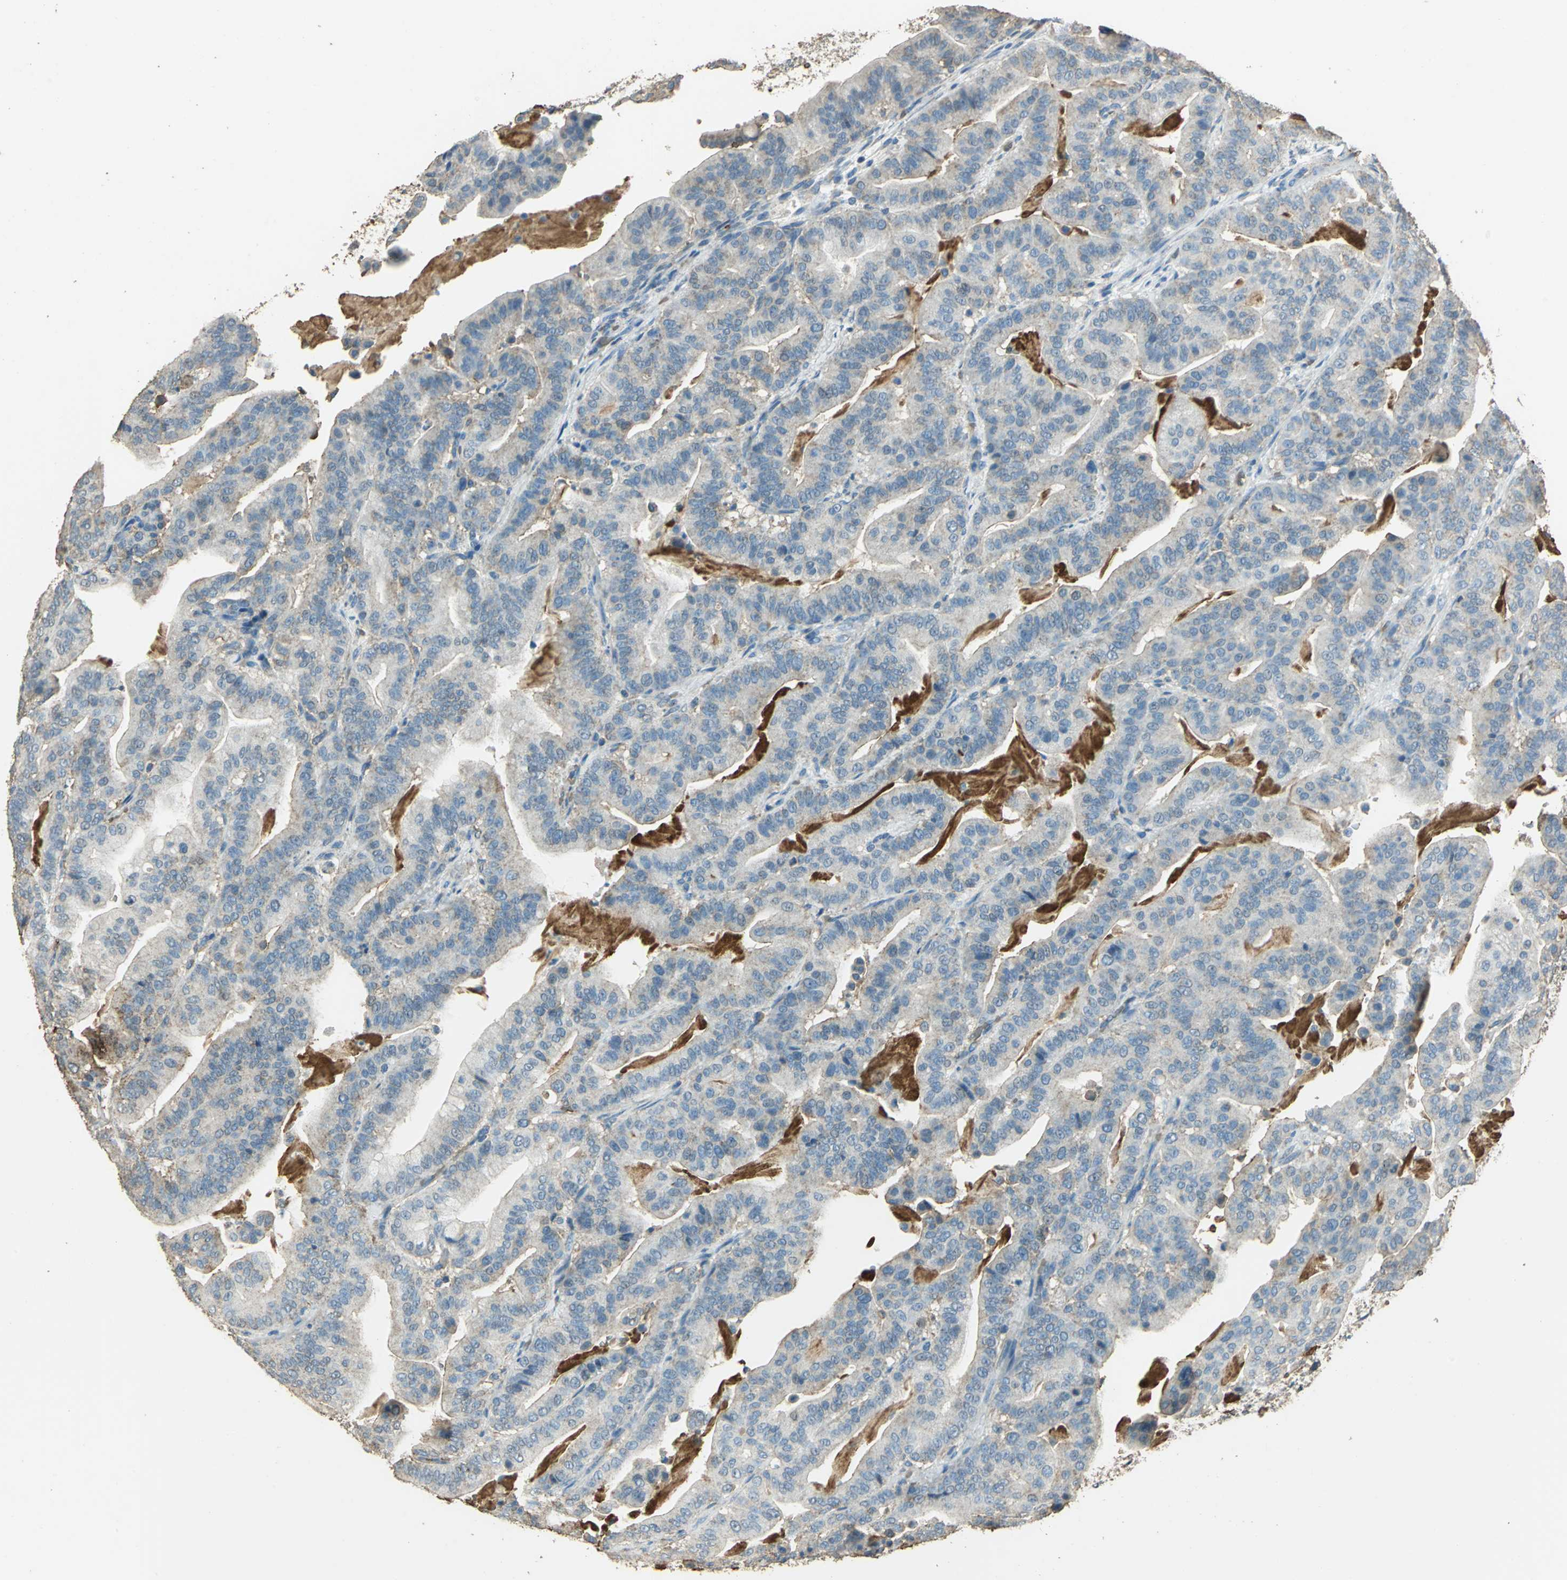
{"staining": {"intensity": "weak", "quantity": "25%-75%", "location": "cytoplasmic/membranous"}, "tissue": "pancreatic cancer", "cell_type": "Tumor cells", "image_type": "cancer", "snomed": [{"axis": "morphology", "description": "Adenocarcinoma, NOS"}, {"axis": "topography", "description": "Pancreas"}], "caption": "This is a micrograph of IHC staining of pancreatic cancer, which shows weak positivity in the cytoplasmic/membranous of tumor cells.", "gene": "TRAPPC2", "patient": {"sex": "male", "age": 63}}